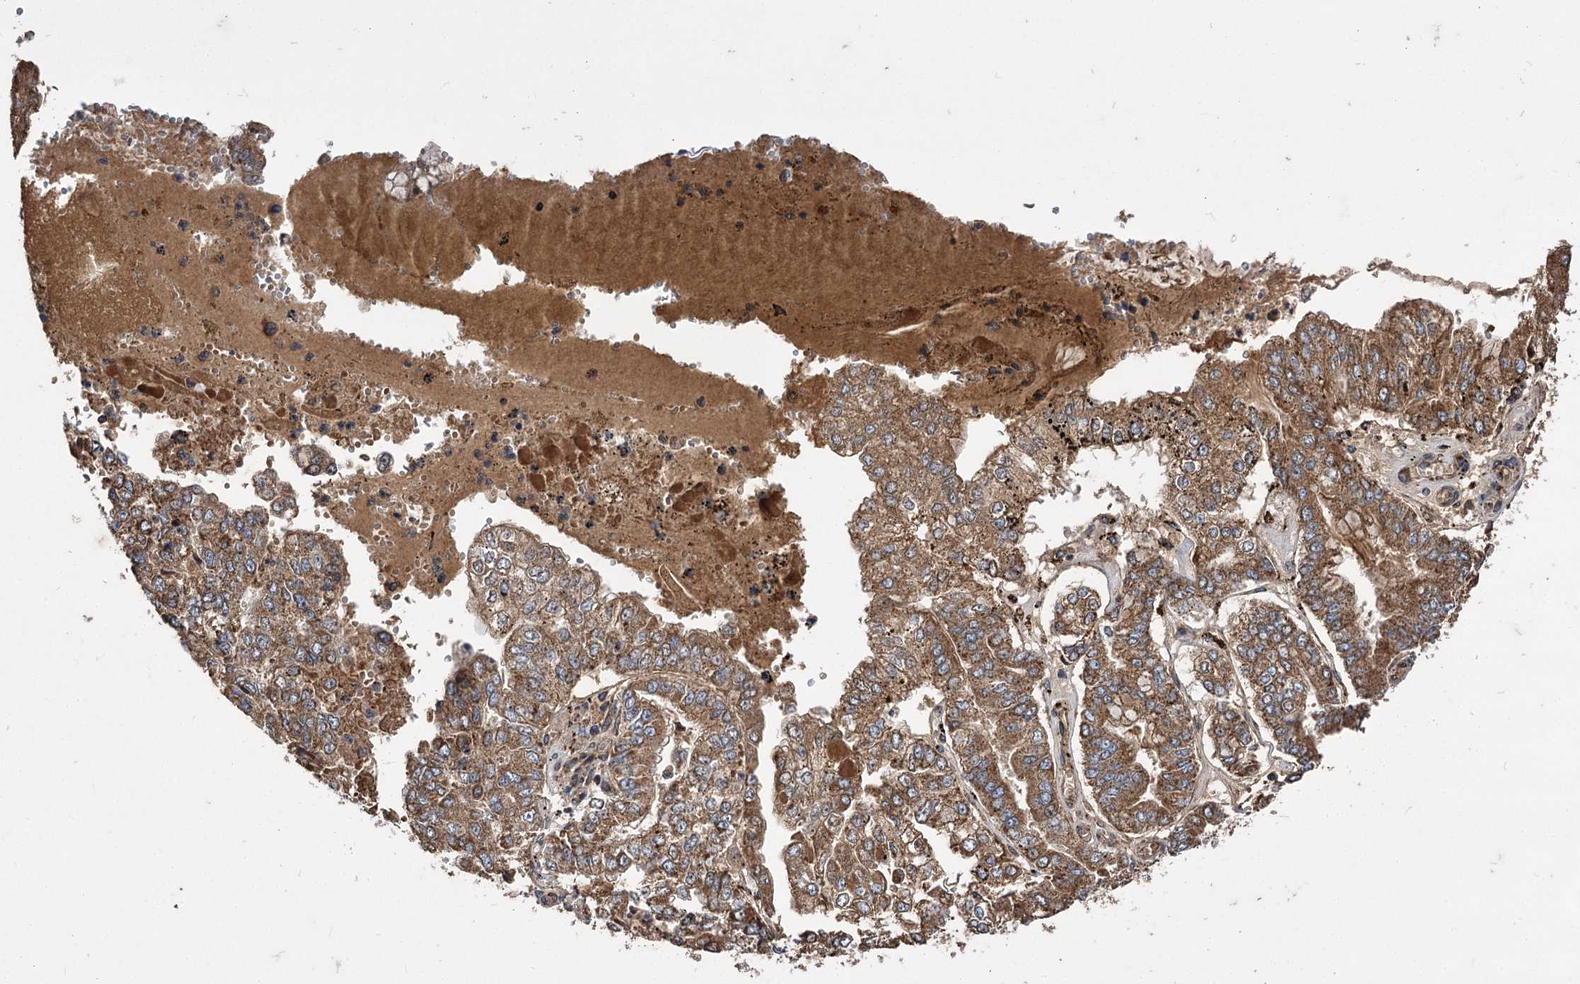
{"staining": {"intensity": "strong", "quantity": ">75%", "location": "cytoplasmic/membranous"}, "tissue": "stomach cancer", "cell_type": "Tumor cells", "image_type": "cancer", "snomed": [{"axis": "morphology", "description": "Adenocarcinoma, NOS"}, {"axis": "topography", "description": "Stomach"}], "caption": "Stomach cancer stained for a protein exhibits strong cytoplasmic/membranous positivity in tumor cells. The staining was performed using DAB (3,3'-diaminobenzidine), with brown indicating positive protein expression. Nuclei are stained blue with hematoxylin.", "gene": "RASSF3", "patient": {"sex": "male", "age": 76}}